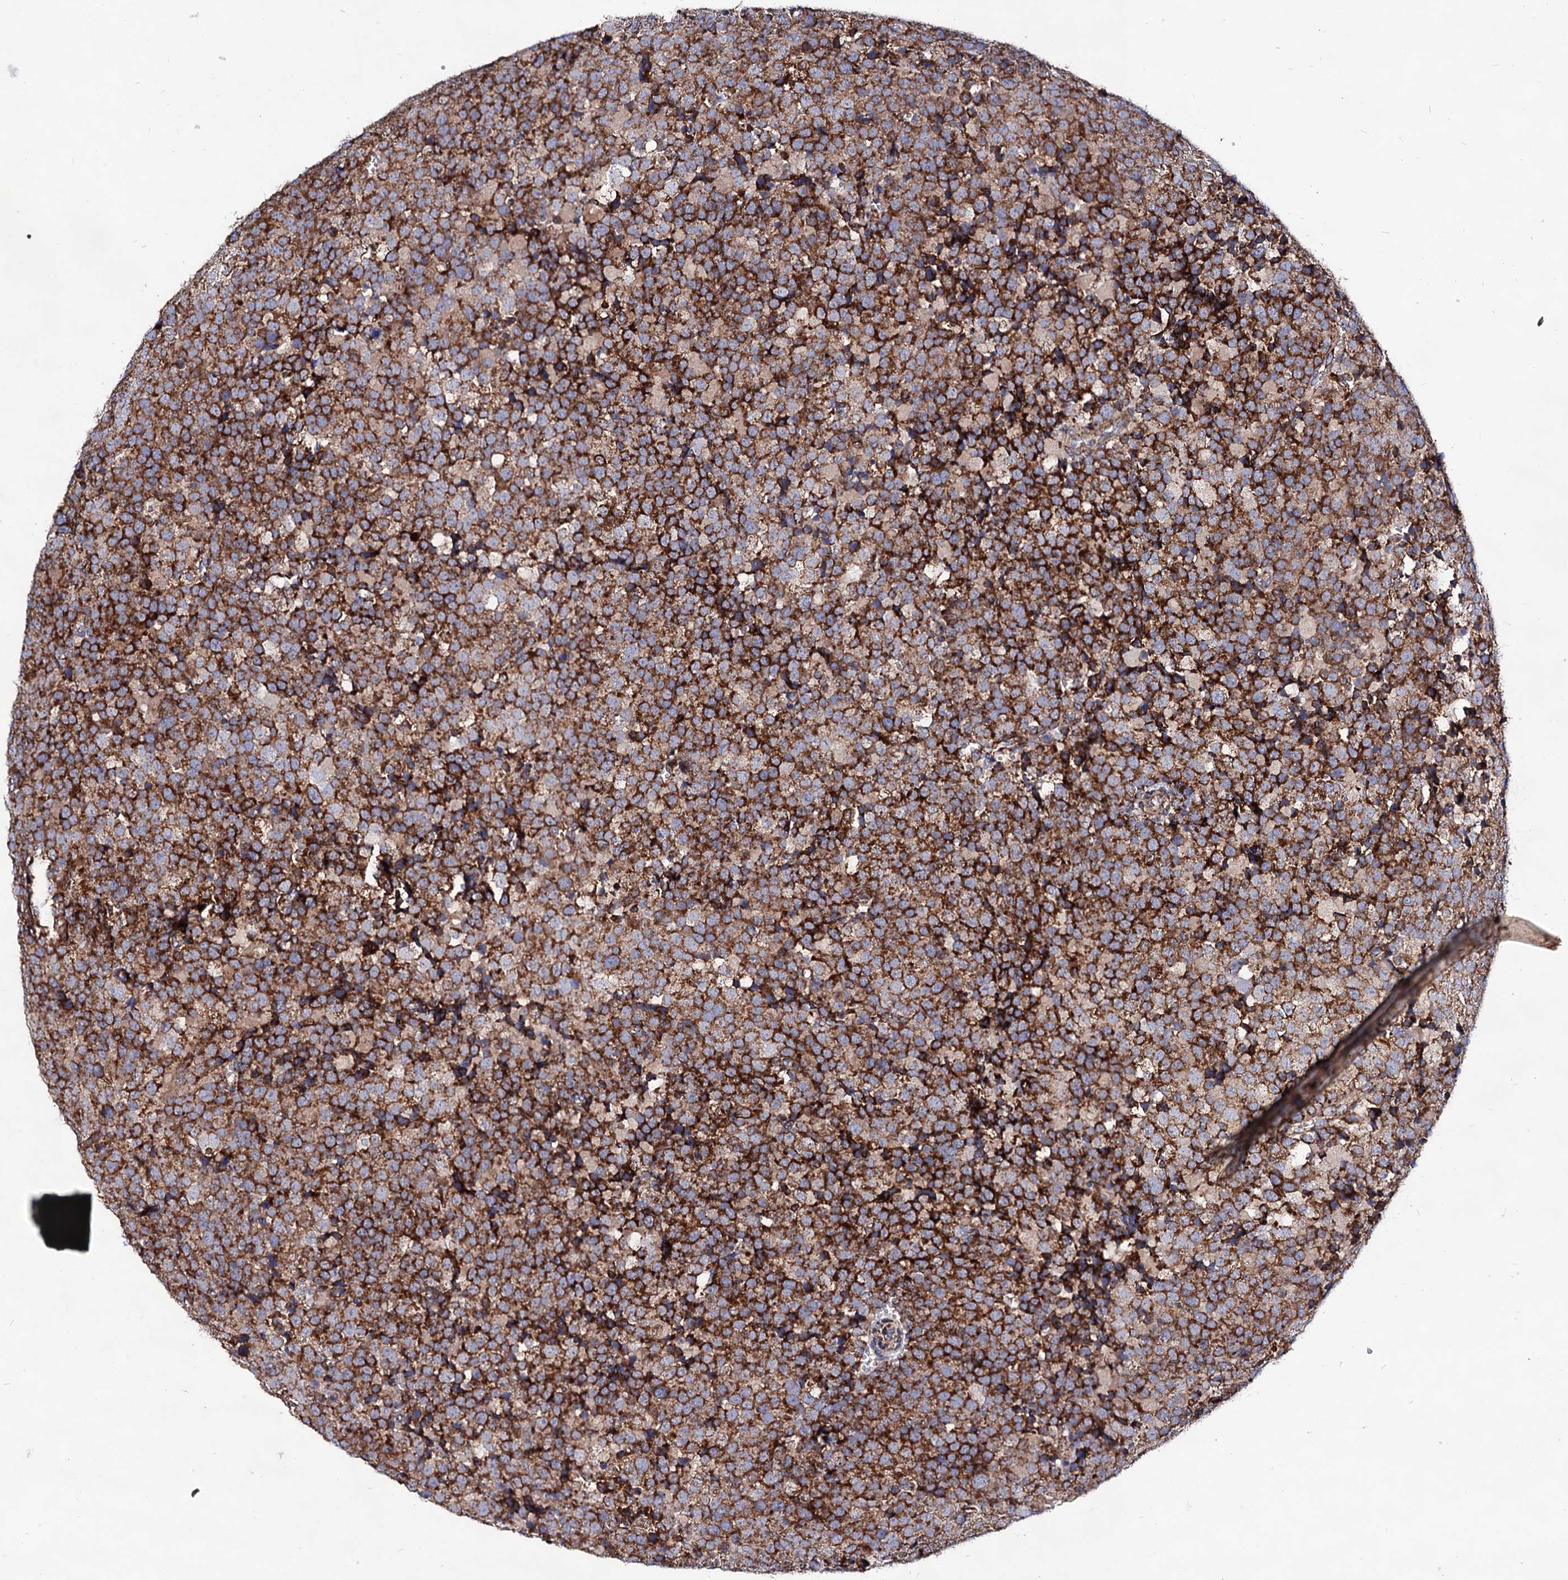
{"staining": {"intensity": "strong", "quantity": ">75%", "location": "cytoplasmic/membranous"}, "tissue": "testis cancer", "cell_type": "Tumor cells", "image_type": "cancer", "snomed": [{"axis": "morphology", "description": "Seminoma, NOS"}, {"axis": "topography", "description": "Testis"}], "caption": "Testis cancer stained with DAB IHC shows high levels of strong cytoplasmic/membranous staining in approximately >75% of tumor cells.", "gene": "ACAD9", "patient": {"sex": "male", "age": 71}}